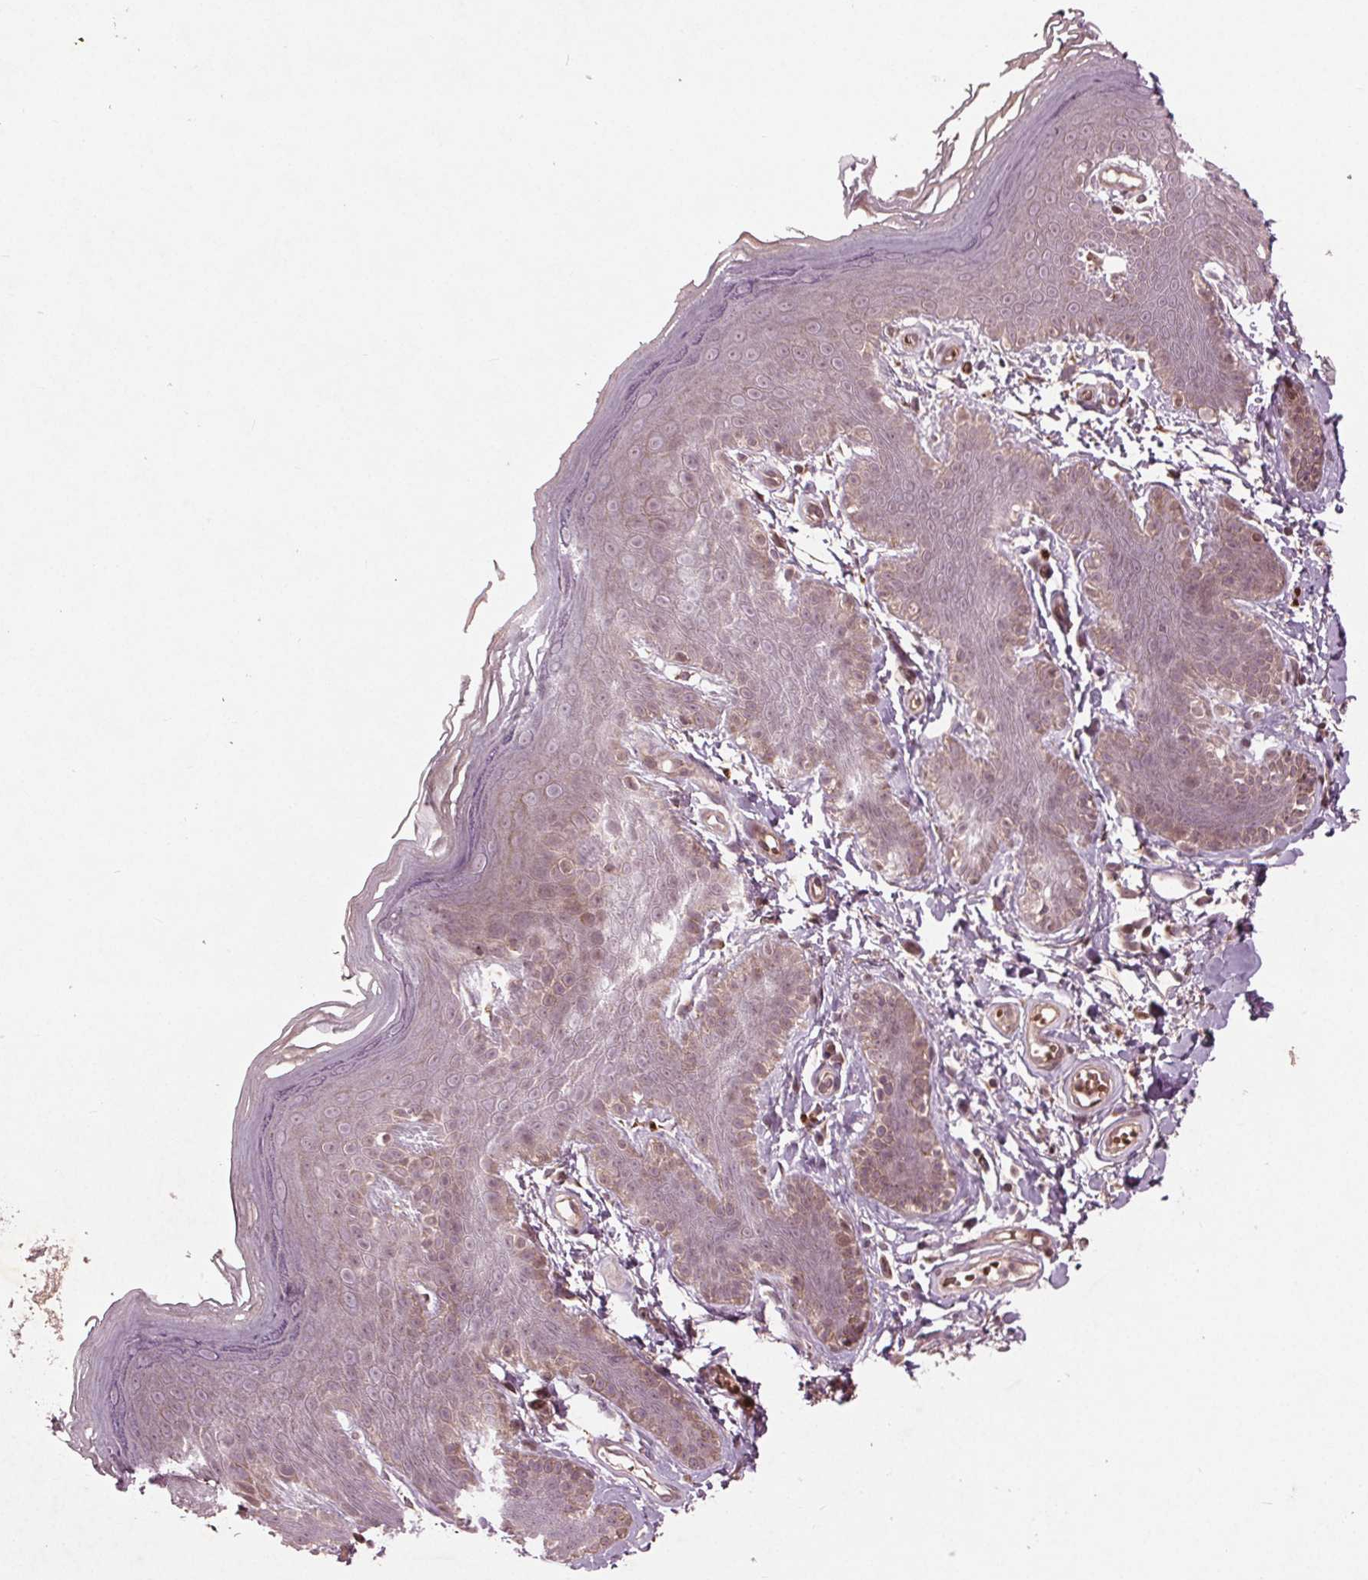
{"staining": {"intensity": "weak", "quantity": "<25%", "location": "cytoplasmic/membranous,nuclear"}, "tissue": "skin", "cell_type": "Epidermal cells", "image_type": "normal", "snomed": [{"axis": "morphology", "description": "Normal tissue, NOS"}, {"axis": "topography", "description": "Anal"}], "caption": "The photomicrograph exhibits no significant positivity in epidermal cells of skin. Nuclei are stained in blue.", "gene": "CDKL4", "patient": {"sex": "male", "age": 53}}